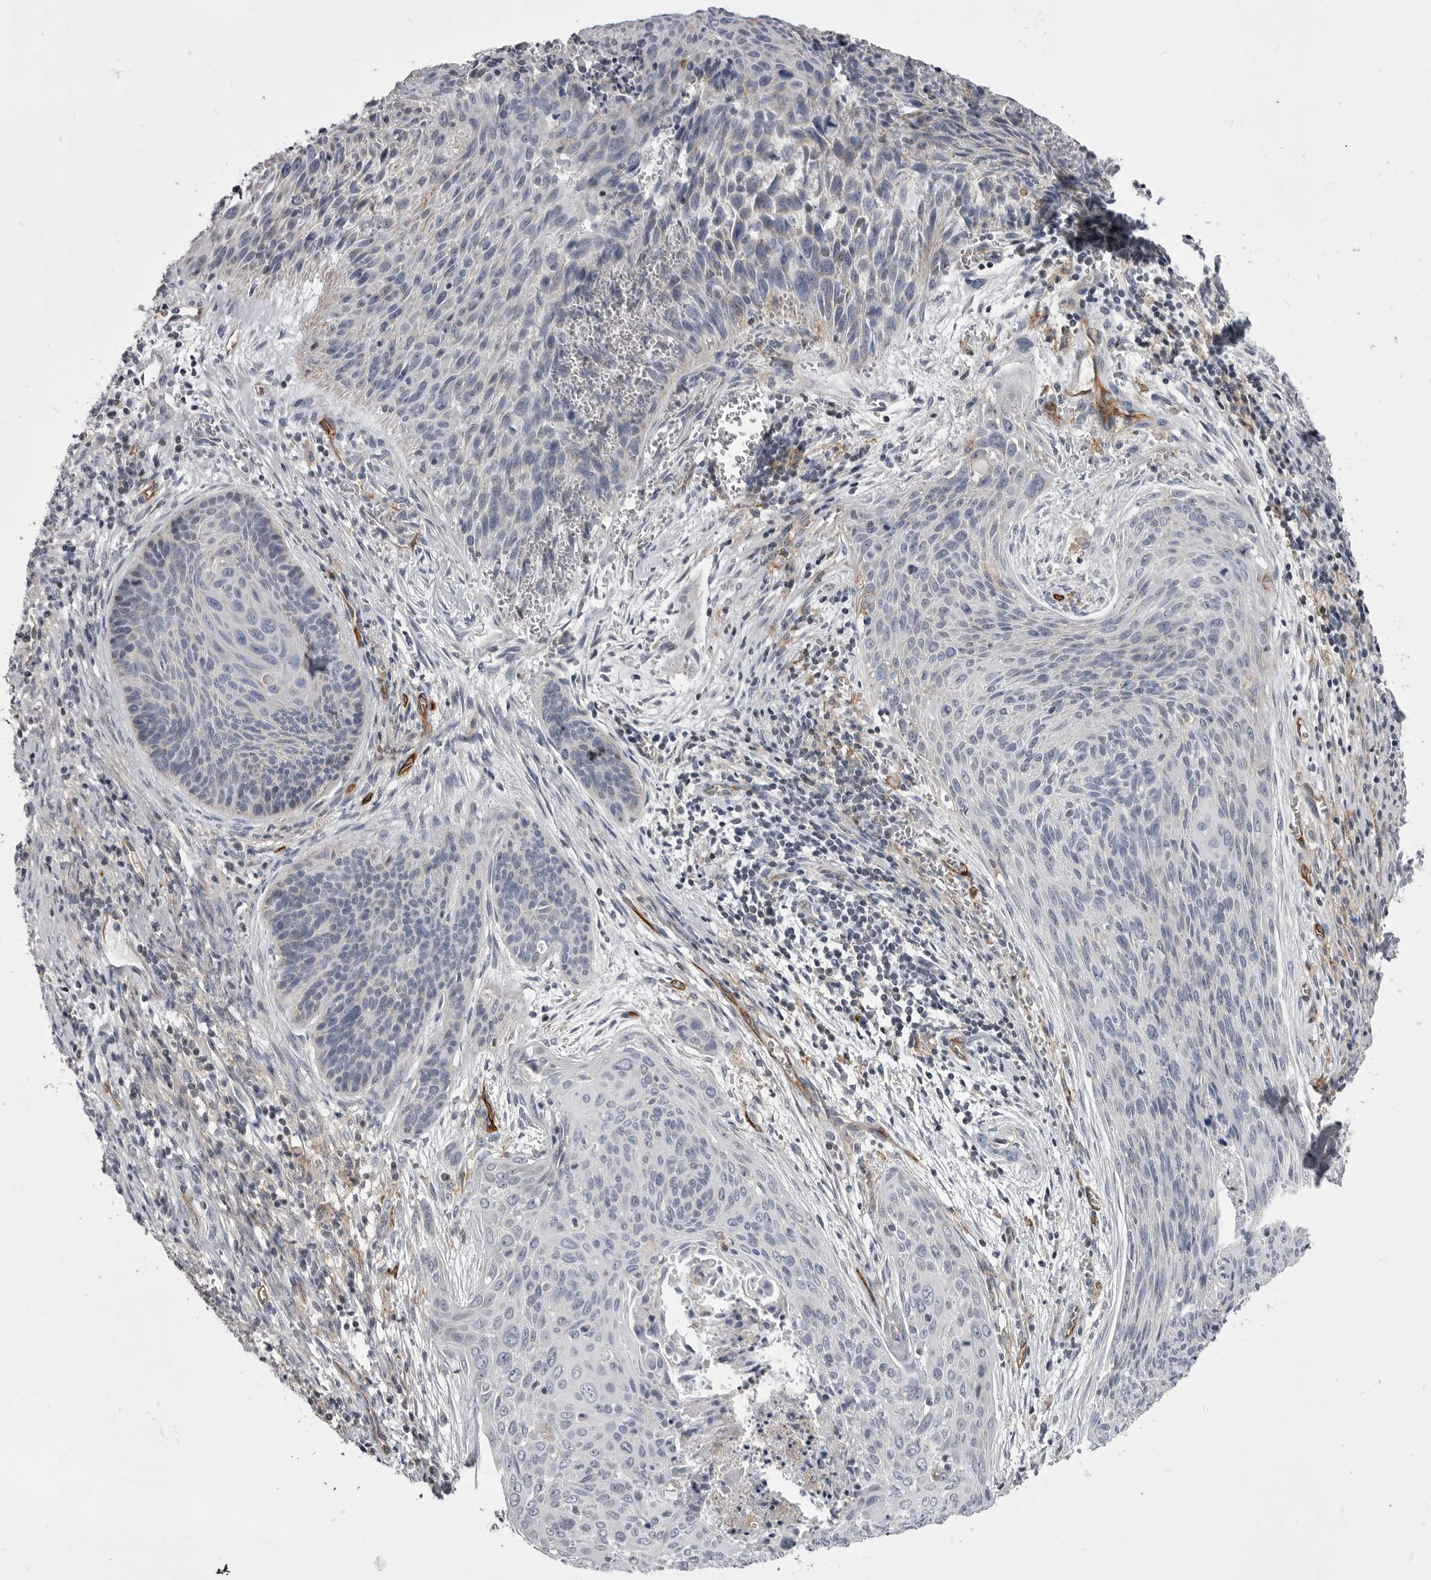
{"staining": {"intensity": "negative", "quantity": "none", "location": "none"}, "tissue": "cervical cancer", "cell_type": "Tumor cells", "image_type": "cancer", "snomed": [{"axis": "morphology", "description": "Squamous cell carcinoma, NOS"}, {"axis": "topography", "description": "Cervix"}], "caption": "This micrograph is of cervical cancer (squamous cell carcinoma) stained with immunohistochemistry (IHC) to label a protein in brown with the nuclei are counter-stained blue. There is no positivity in tumor cells.", "gene": "OPLAH", "patient": {"sex": "female", "age": 55}}